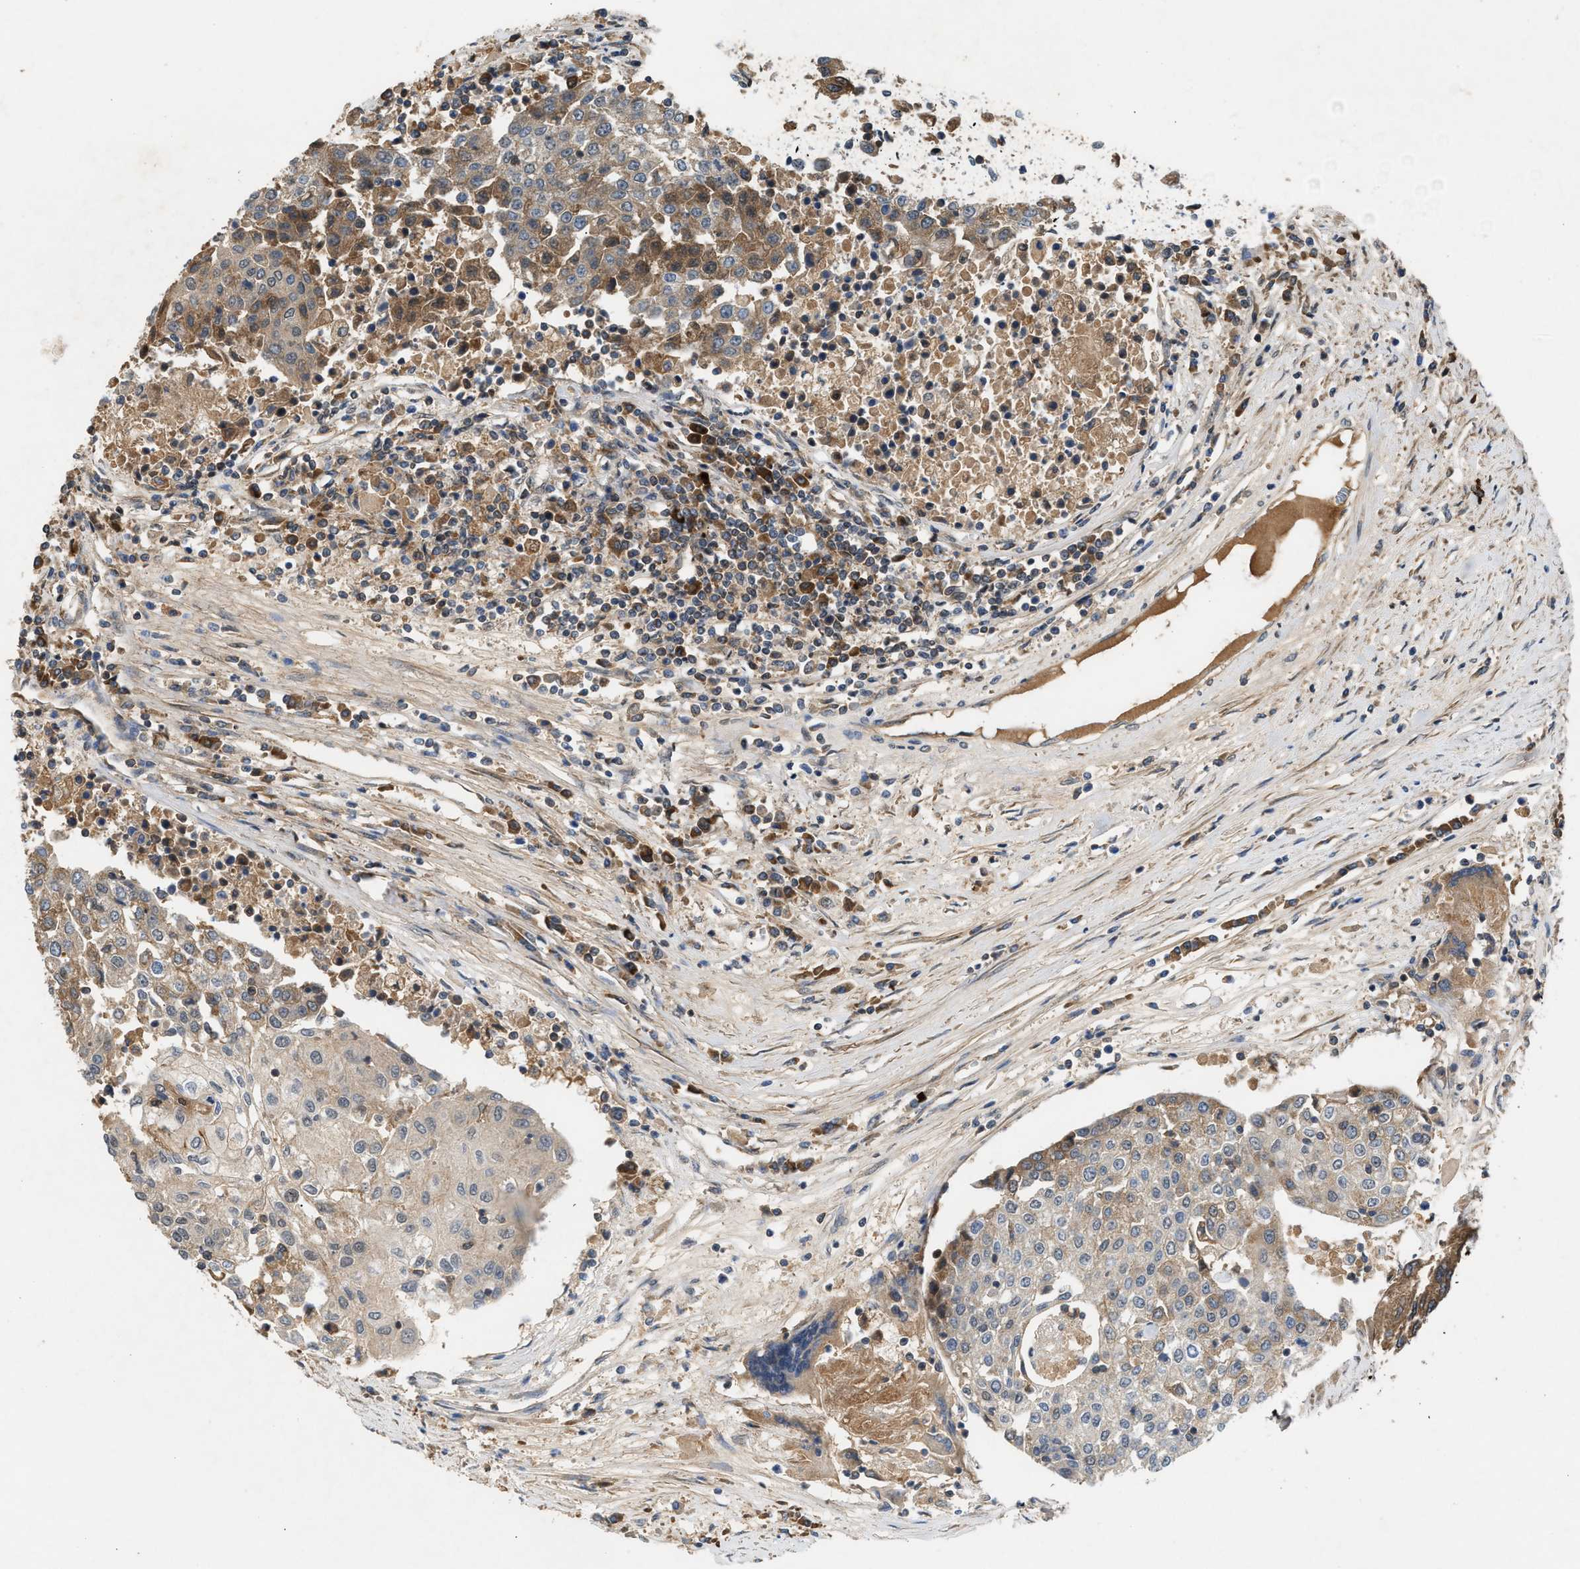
{"staining": {"intensity": "moderate", "quantity": "<25%", "location": "cytoplasmic/membranous"}, "tissue": "urothelial cancer", "cell_type": "Tumor cells", "image_type": "cancer", "snomed": [{"axis": "morphology", "description": "Urothelial carcinoma, High grade"}, {"axis": "topography", "description": "Urinary bladder"}], "caption": "Immunohistochemistry (IHC) (DAB (3,3'-diaminobenzidine)) staining of human high-grade urothelial carcinoma reveals moderate cytoplasmic/membranous protein staining in about <25% of tumor cells.", "gene": "RUSC2", "patient": {"sex": "female", "age": 85}}